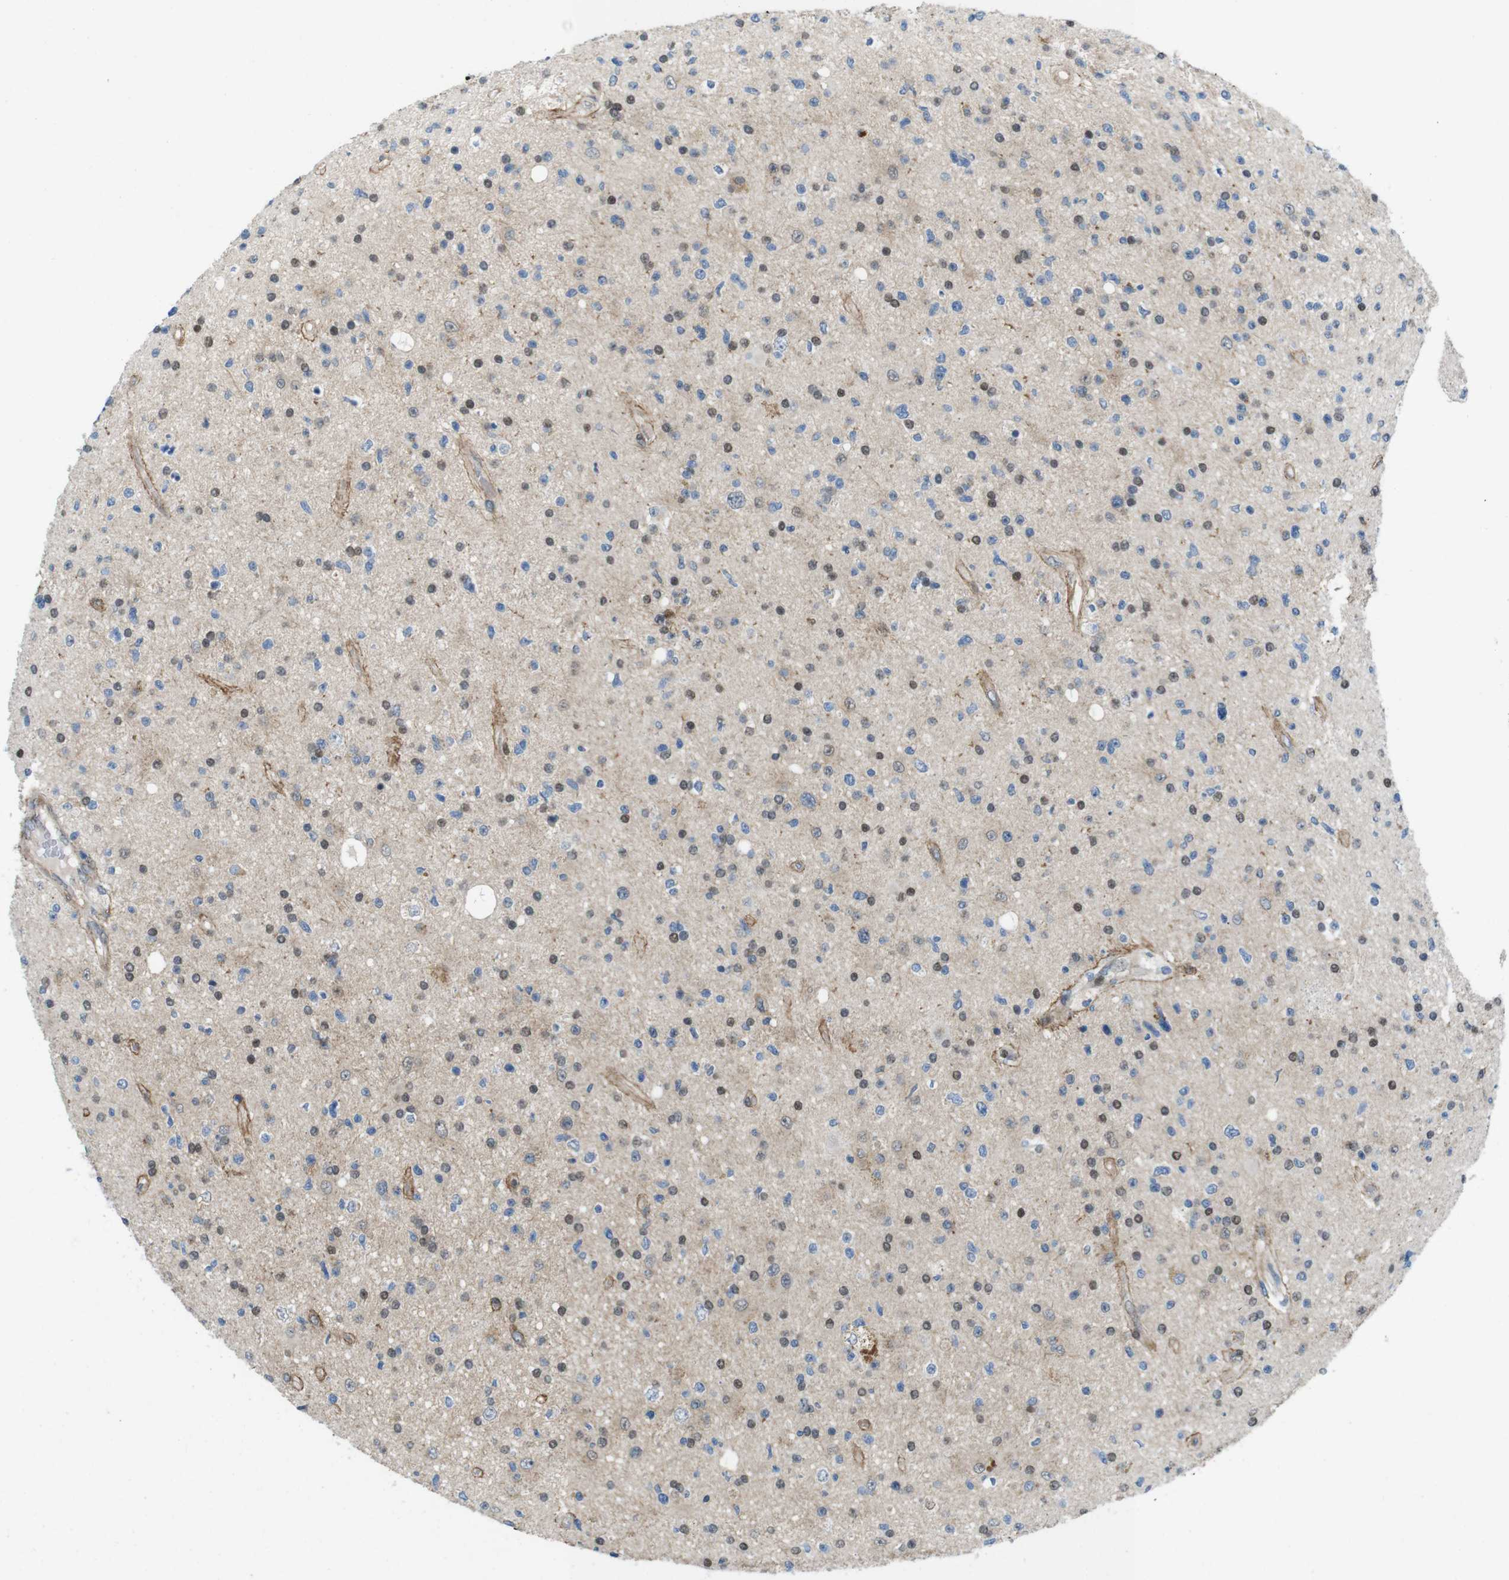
{"staining": {"intensity": "moderate", "quantity": "<25%", "location": "nuclear"}, "tissue": "glioma", "cell_type": "Tumor cells", "image_type": "cancer", "snomed": [{"axis": "morphology", "description": "Glioma, malignant, High grade"}, {"axis": "topography", "description": "Brain"}], "caption": "Tumor cells reveal low levels of moderate nuclear positivity in approximately <25% of cells in glioma.", "gene": "SKI", "patient": {"sex": "male", "age": 33}}